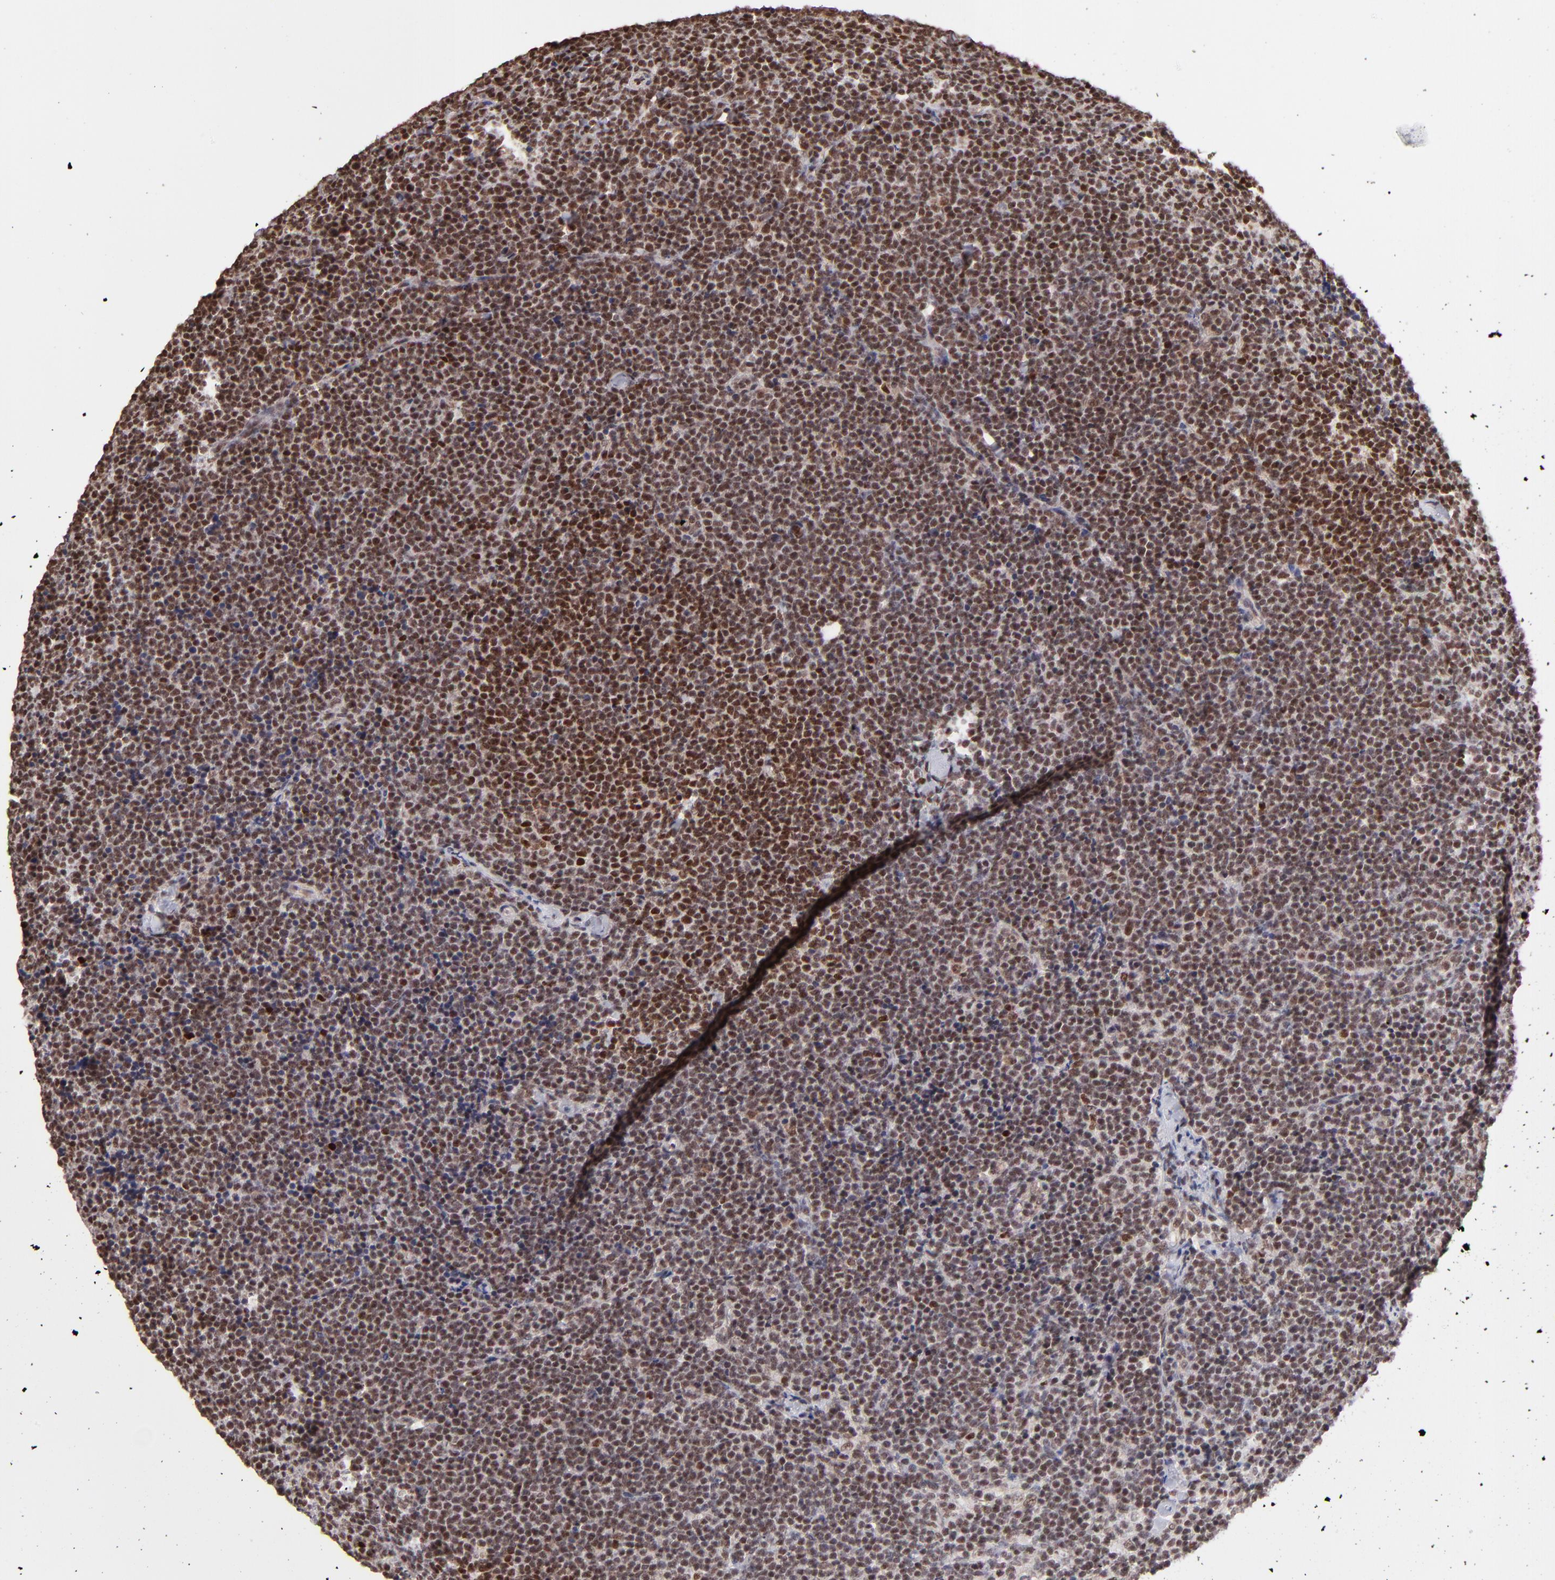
{"staining": {"intensity": "moderate", "quantity": ">75%", "location": "nuclear"}, "tissue": "lymphoma", "cell_type": "Tumor cells", "image_type": "cancer", "snomed": [{"axis": "morphology", "description": "Malignant lymphoma, non-Hodgkin's type, High grade"}, {"axis": "topography", "description": "Lymph node"}], "caption": "Immunohistochemical staining of lymphoma shows medium levels of moderate nuclear positivity in approximately >75% of tumor cells. The protein of interest is stained brown, and the nuclei are stained in blue (DAB IHC with brightfield microscopy, high magnification).", "gene": "TERF2", "patient": {"sex": "female", "age": 58}}